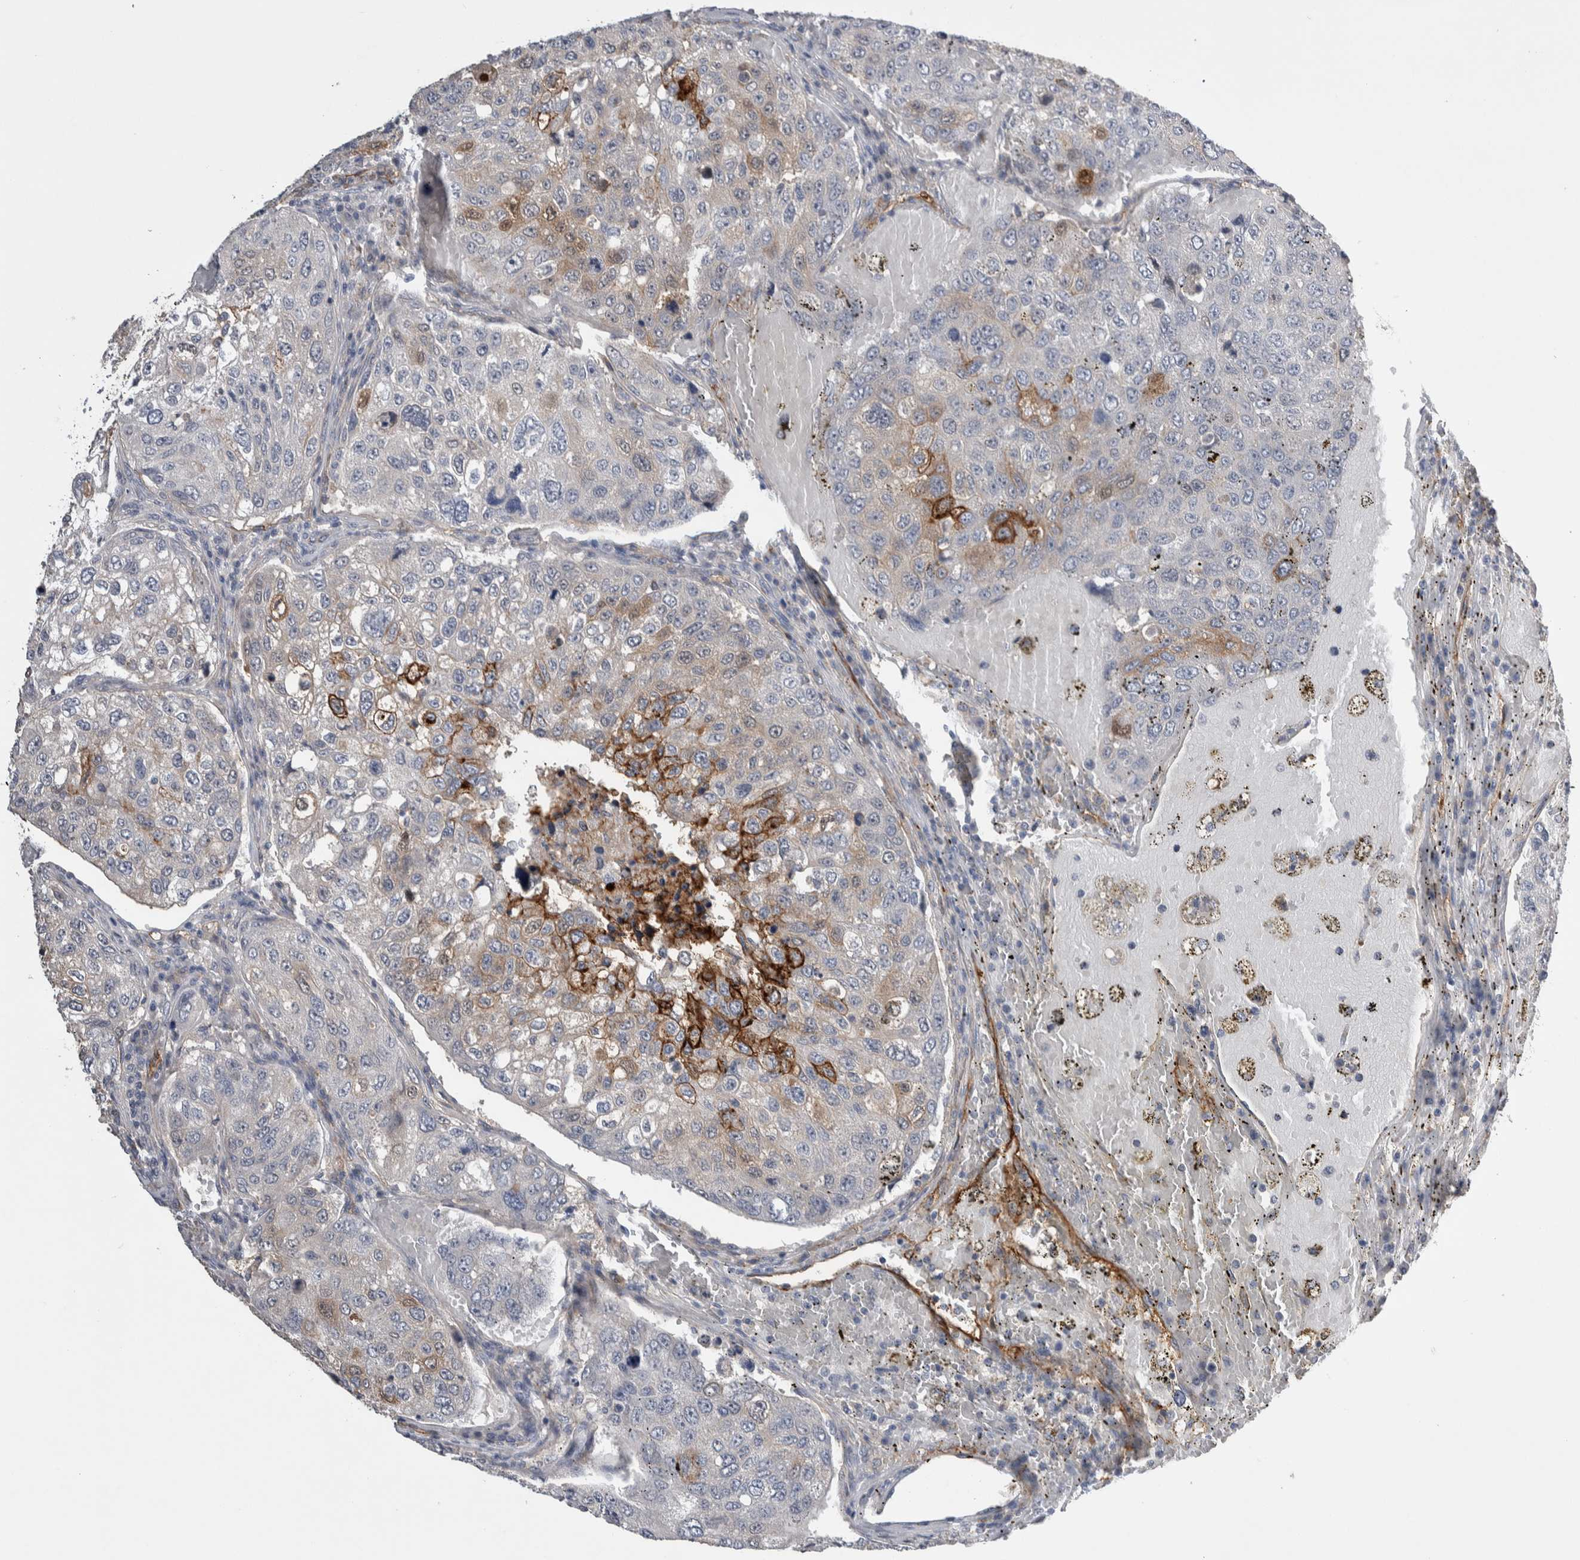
{"staining": {"intensity": "moderate", "quantity": "<25%", "location": "cytoplasmic/membranous"}, "tissue": "urothelial cancer", "cell_type": "Tumor cells", "image_type": "cancer", "snomed": [{"axis": "morphology", "description": "Urothelial carcinoma, High grade"}, {"axis": "topography", "description": "Lymph node"}, {"axis": "topography", "description": "Urinary bladder"}], "caption": "Human high-grade urothelial carcinoma stained with a brown dye displays moderate cytoplasmic/membranous positive staining in approximately <25% of tumor cells.", "gene": "CEP131", "patient": {"sex": "male", "age": 51}}